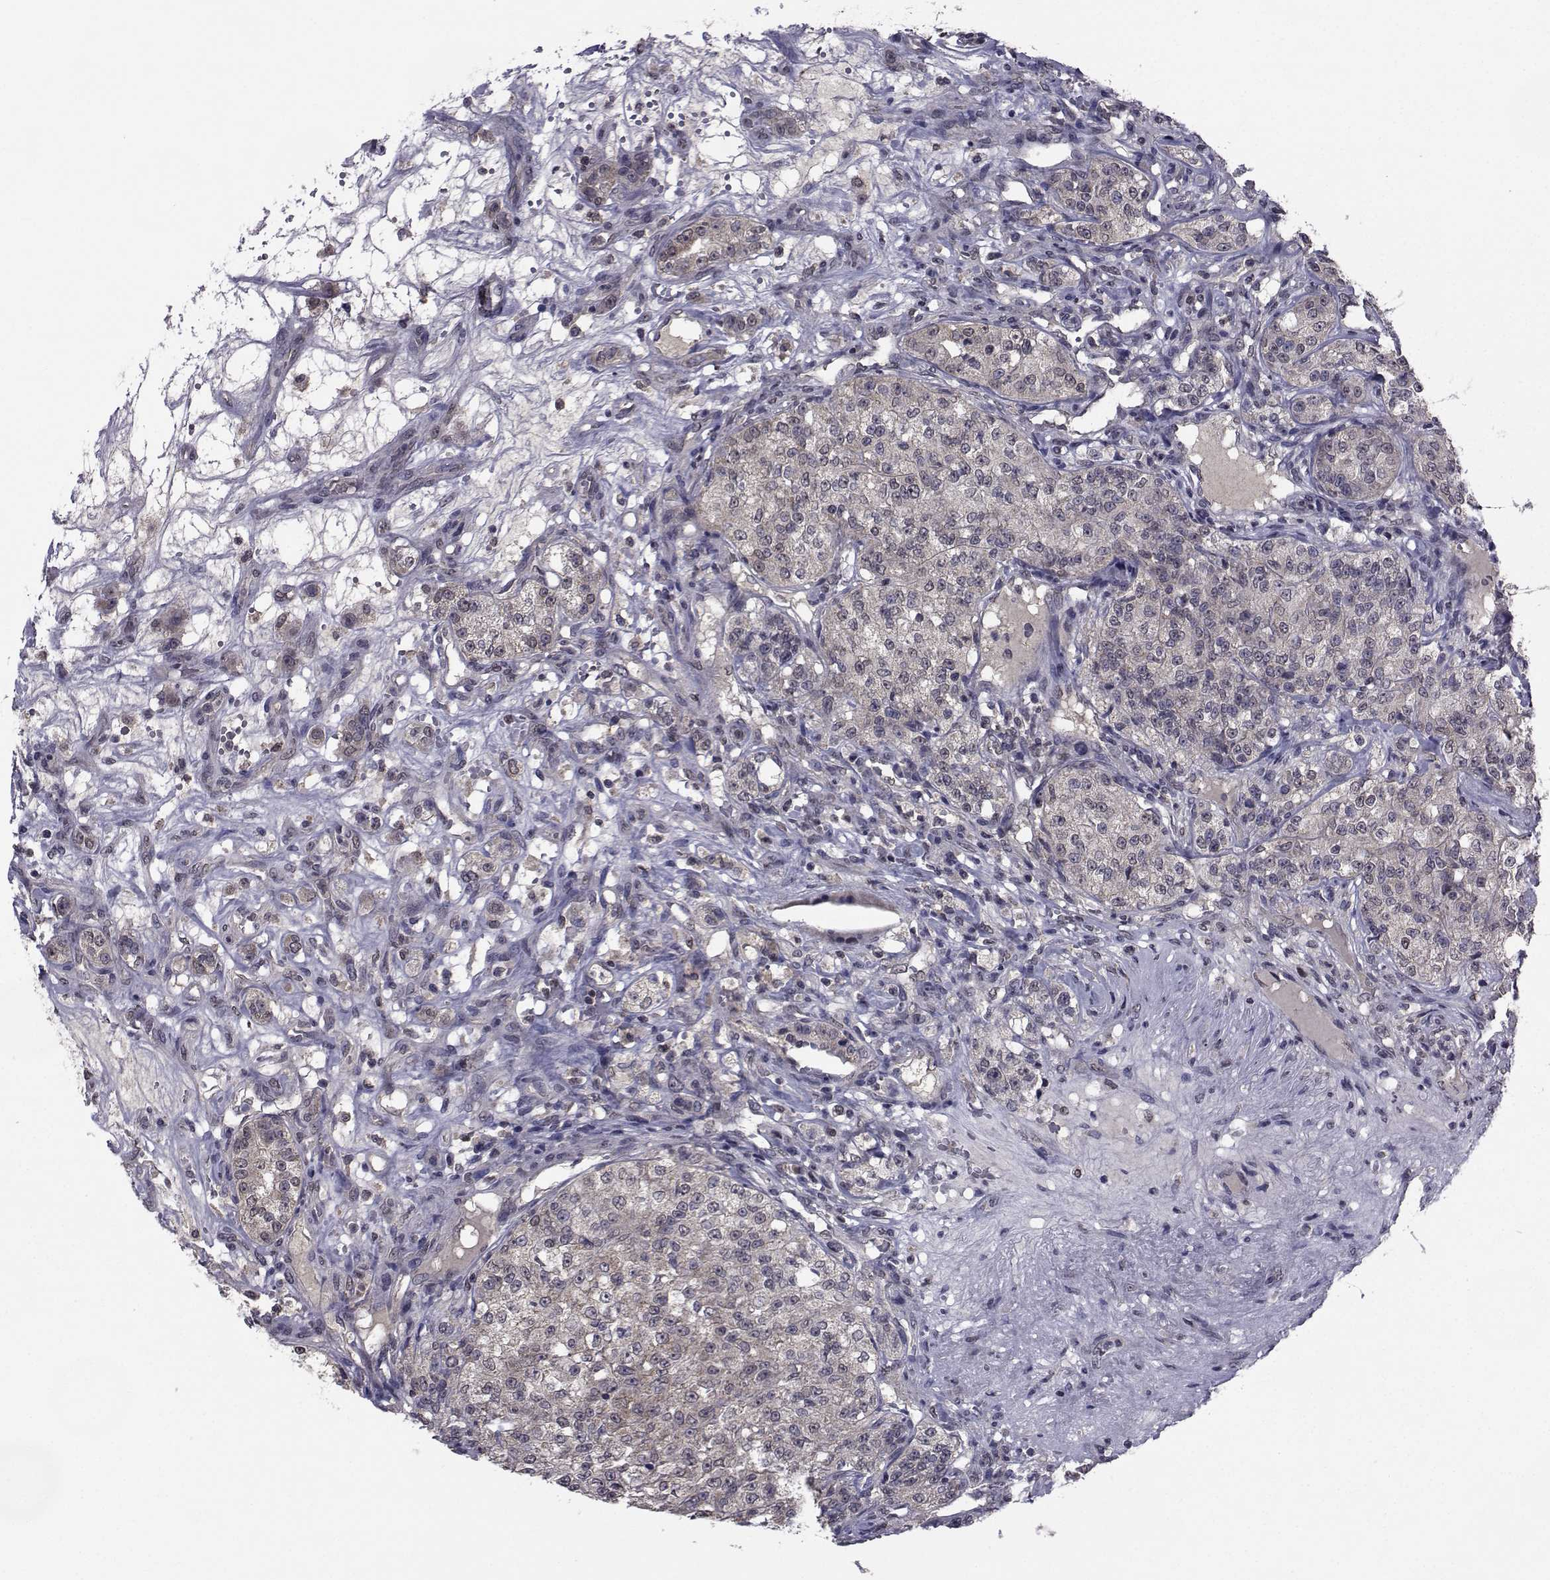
{"staining": {"intensity": "weak", "quantity": "25%-75%", "location": "cytoplasmic/membranous"}, "tissue": "renal cancer", "cell_type": "Tumor cells", "image_type": "cancer", "snomed": [{"axis": "morphology", "description": "Adenocarcinoma, NOS"}, {"axis": "topography", "description": "Kidney"}], "caption": "DAB immunohistochemical staining of renal cancer (adenocarcinoma) reveals weak cytoplasmic/membranous protein staining in about 25%-75% of tumor cells. (Brightfield microscopy of DAB IHC at high magnification).", "gene": "CYP2S1", "patient": {"sex": "female", "age": 63}}